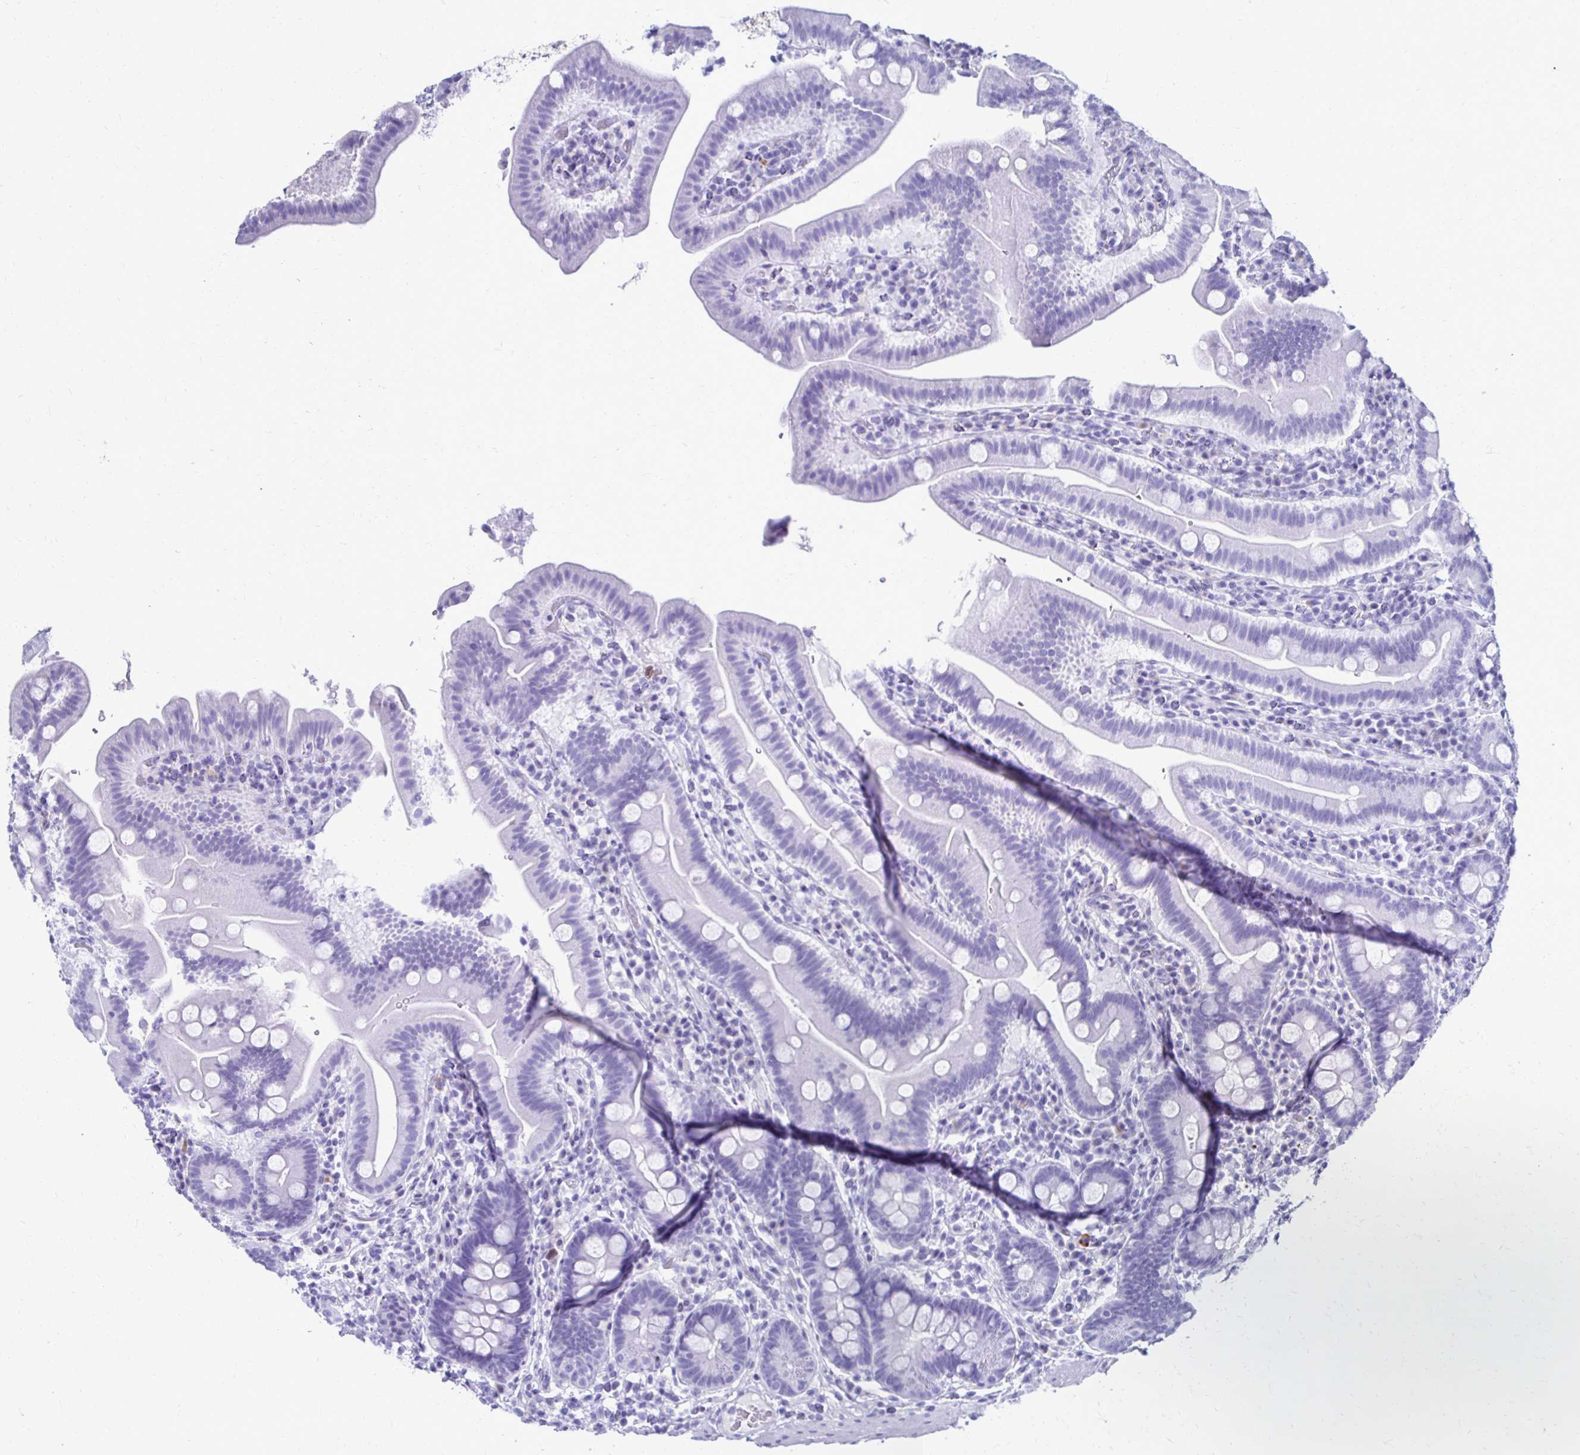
{"staining": {"intensity": "negative", "quantity": "none", "location": "none"}, "tissue": "small intestine", "cell_type": "Glandular cells", "image_type": "normal", "snomed": [{"axis": "morphology", "description": "Normal tissue, NOS"}, {"axis": "topography", "description": "Small intestine"}], "caption": "Glandular cells show no significant protein positivity in benign small intestine.", "gene": "CST5", "patient": {"sex": "male", "age": 26}}